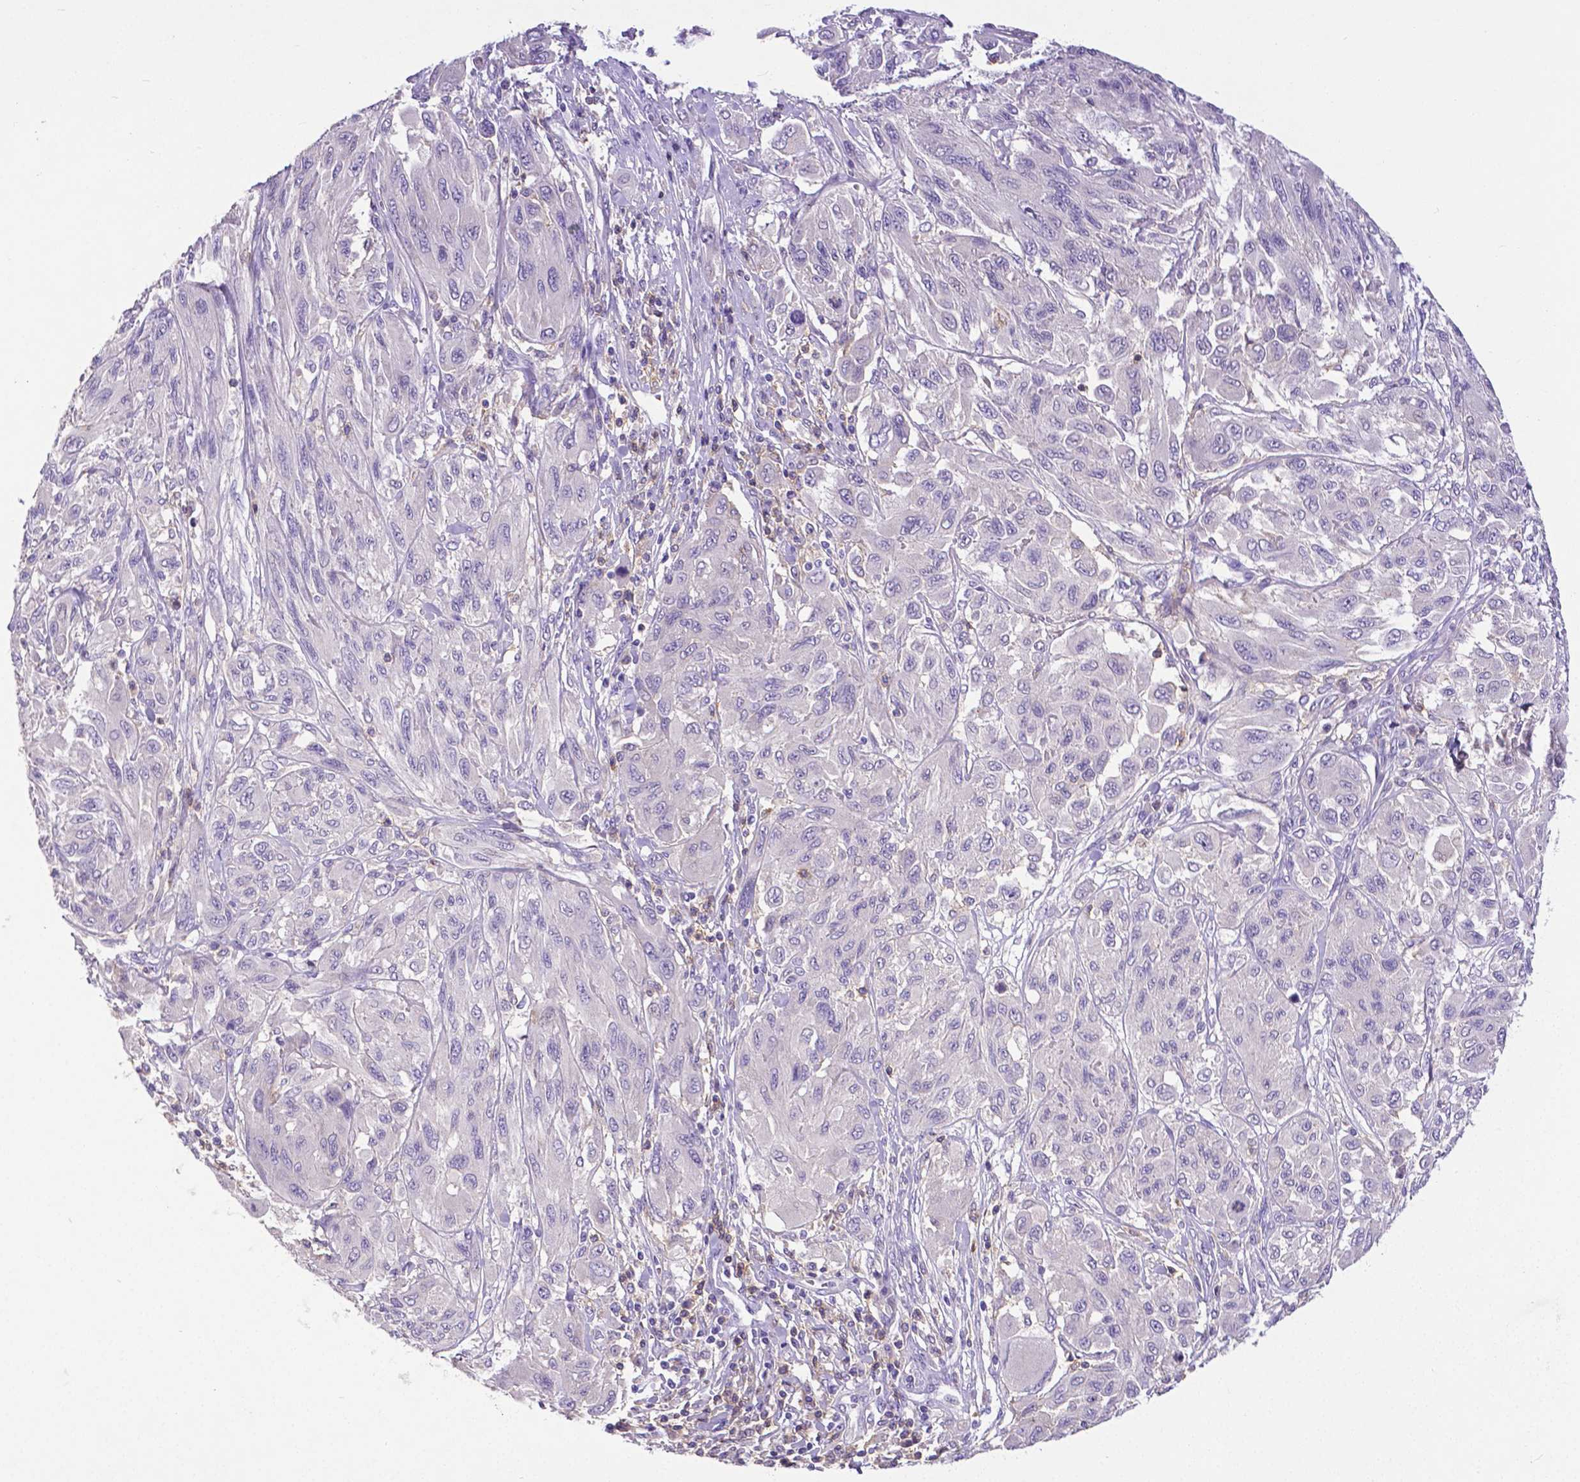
{"staining": {"intensity": "negative", "quantity": "none", "location": "none"}, "tissue": "melanoma", "cell_type": "Tumor cells", "image_type": "cancer", "snomed": [{"axis": "morphology", "description": "Malignant melanoma, NOS"}, {"axis": "topography", "description": "Skin"}], "caption": "This is an IHC histopathology image of human malignant melanoma. There is no staining in tumor cells.", "gene": "CD4", "patient": {"sex": "female", "age": 91}}